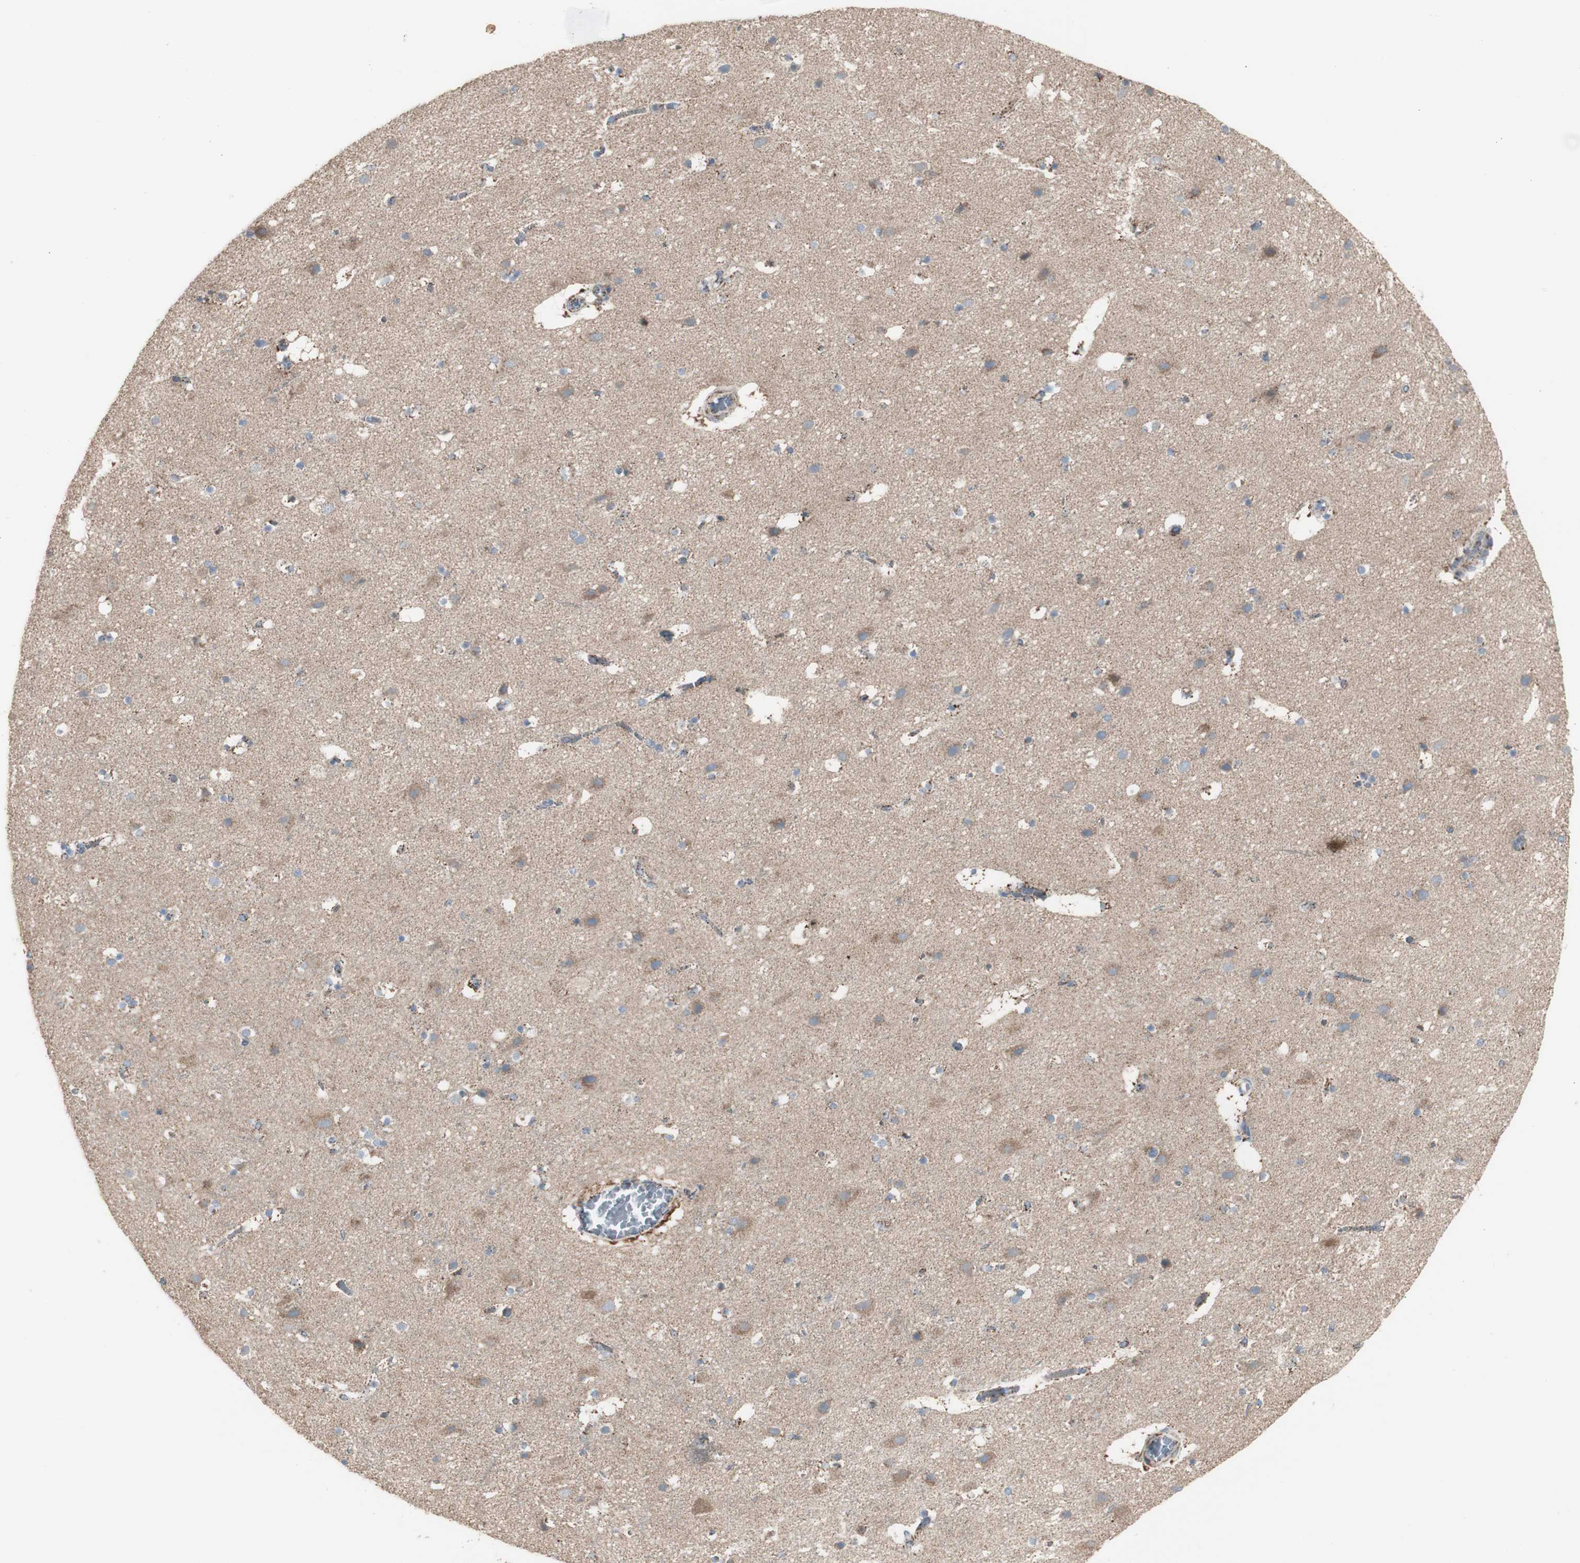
{"staining": {"intensity": "moderate", "quantity": "25%-75%", "location": "cytoplasmic/membranous"}, "tissue": "cerebral cortex", "cell_type": "Endothelial cells", "image_type": "normal", "snomed": [{"axis": "morphology", "description": "Normal tissue, NOS"}, {"axis": "topography", "description": "Cerebral cortex"}], "caption": "Cerebral cortex stained for a protein demonstrates moderate cytoplasmic/membranous positivity in endothelial cells. Immunohistochemistry stains the protein in brown and the nuclei are stained blue.", "gene": "C3orf52", "patient": {"sex": "male", "age": 45}}